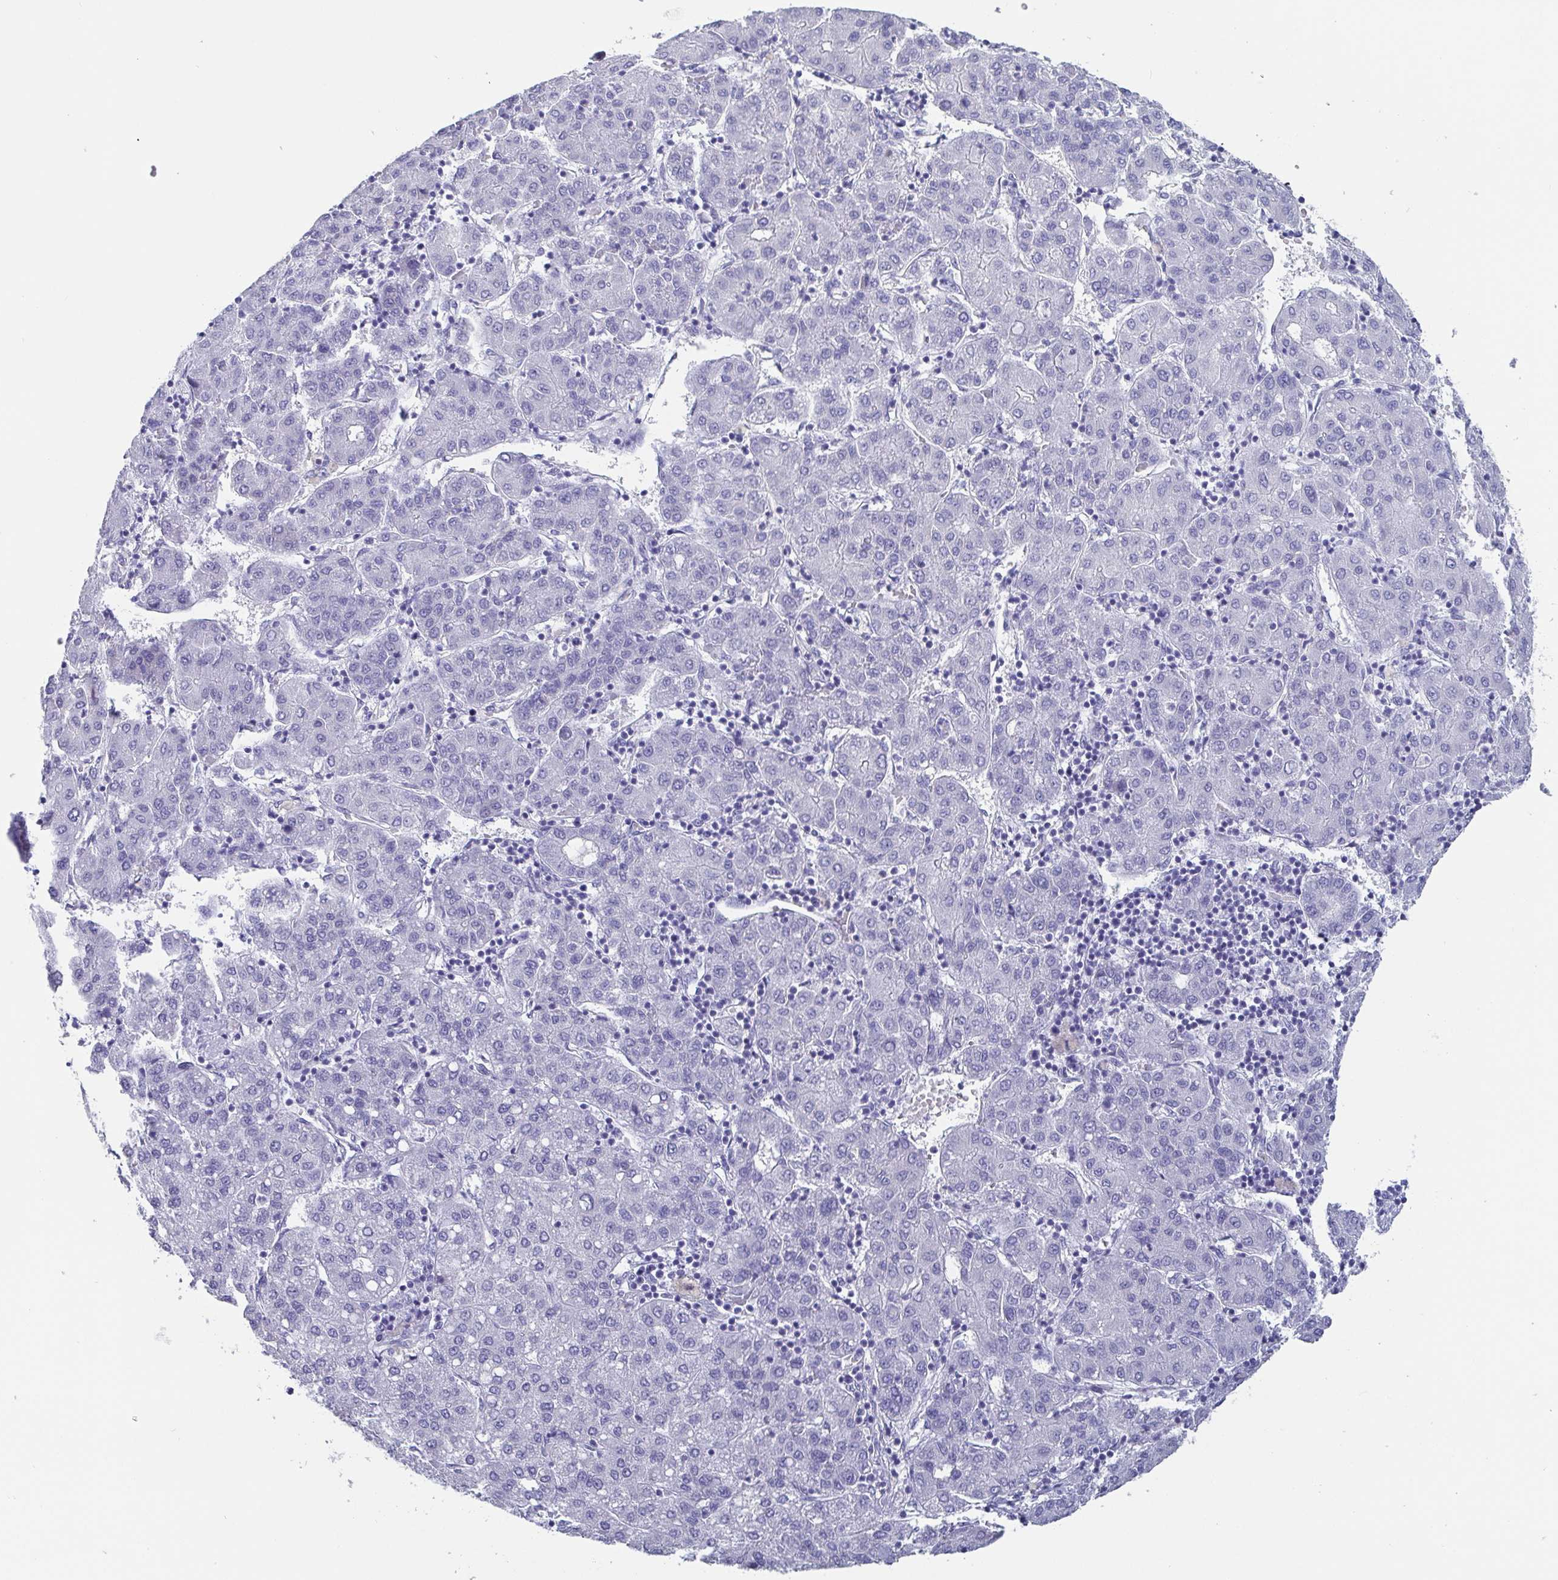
{"staining": {"intensity": "negative", "quantity": "none", "location": "none"}, "tissue": "liver cancer", "cell_type": "Tumor cells", "image_type": "cancer", "snomed": [{"axis": "morphology", "description": "Carcinoma, Hepatocellular, NOS"}, {"axis": "topography", "description": "Liver"}], "caption": "Histopathology image shows no significant protein staining in tumor cells of liver cancer (hepatocellular carcinoma).", "gene": "SCGN", "patient": {"sex": "male", "age": 65}}